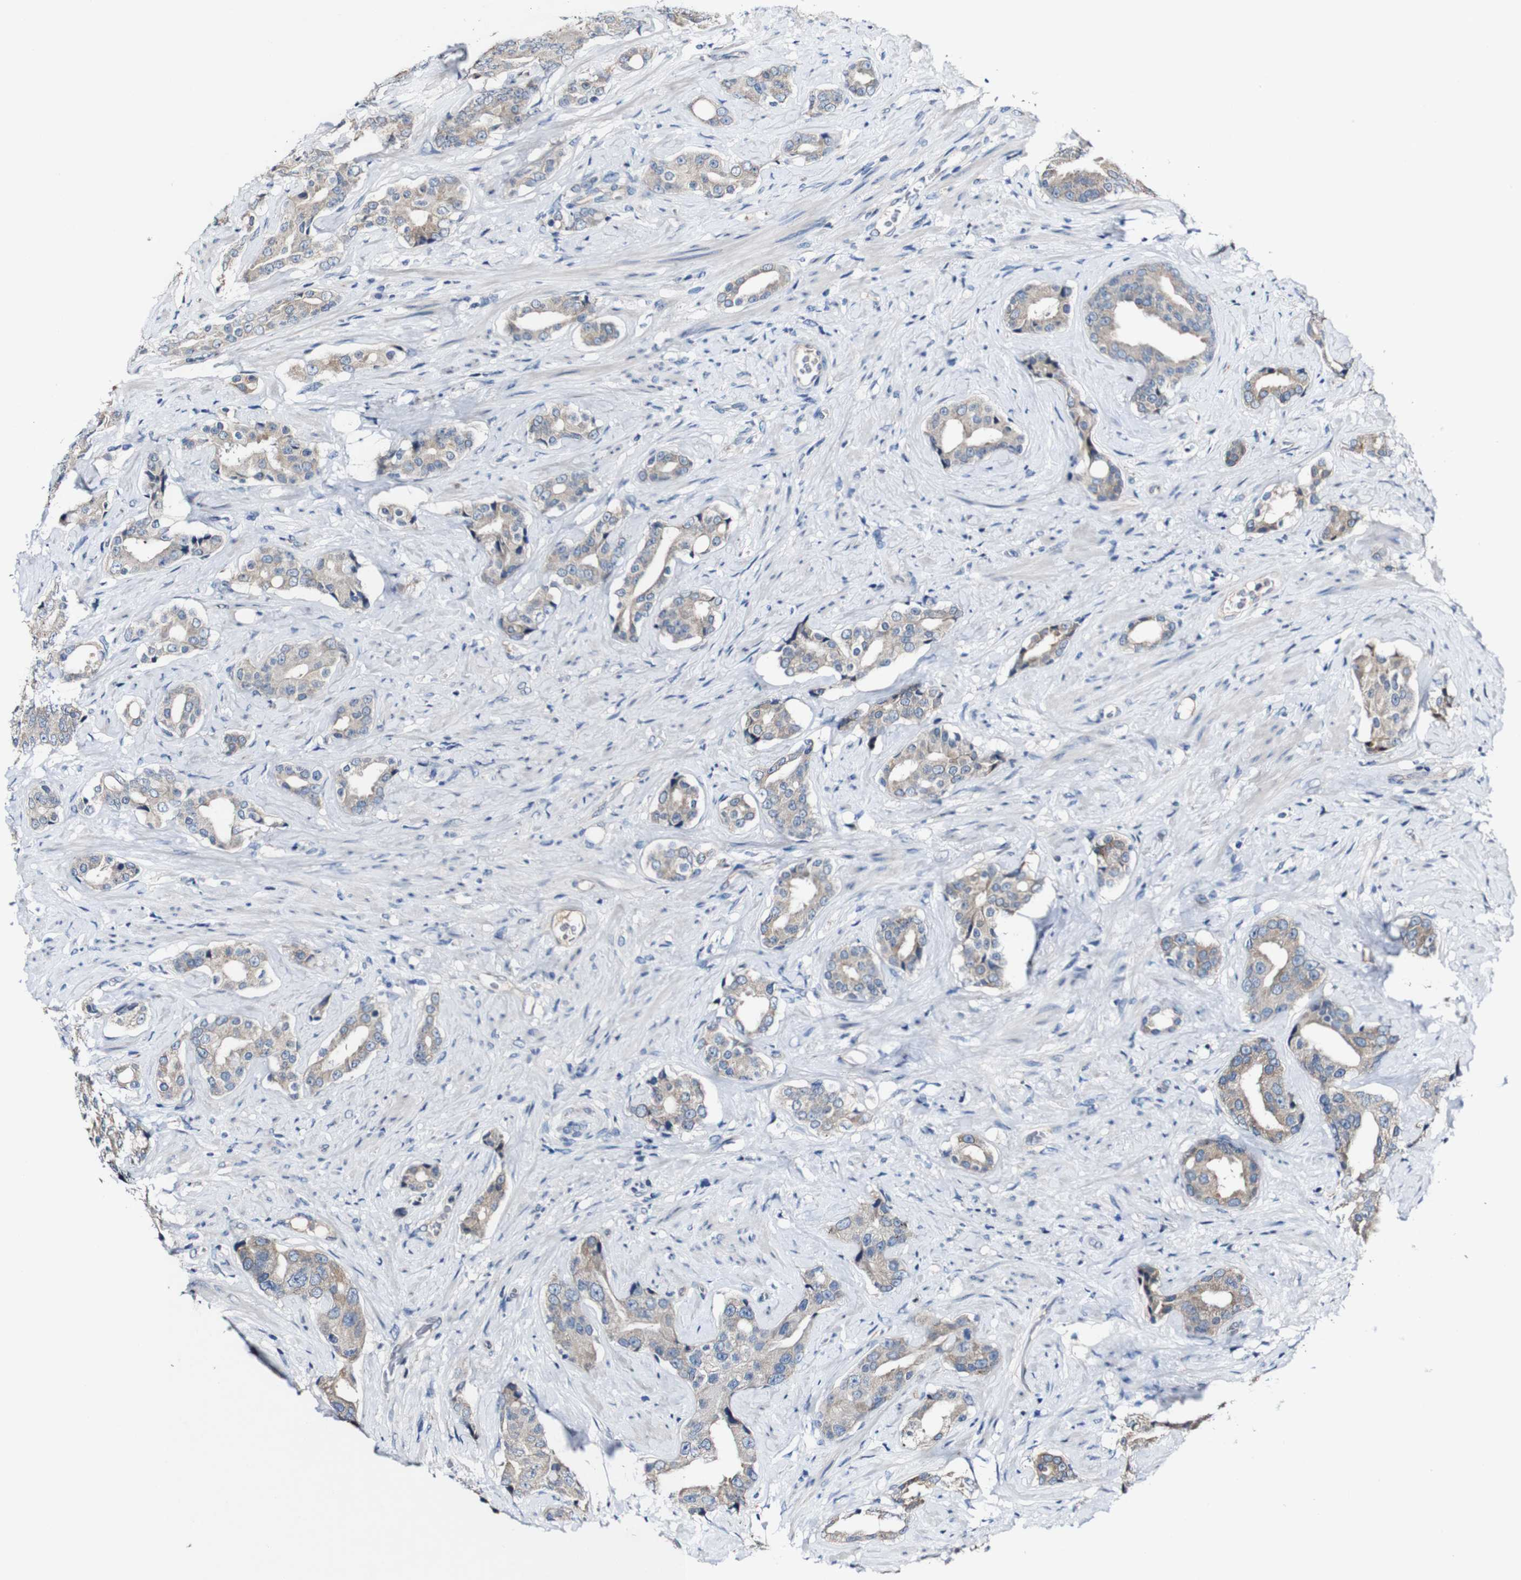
{"staining": {"intensity": "weak", "quantity": ">75%", "location": "cytoplasmic/membranous"}, "tissue": "prostate cancer", "cell_type": "Tumor cells", "image_type": "cancer", "snomed": [{"axis": "morphology", "description": "Adenocarcinoma, High grade"}, {"axis": "topography", "description": "Prostate"}], "caption": "Immunohistochemistry (IHC) of human prostate cancer demonstrates low levels of weak cytoplasmic/membranous positivity in approximately >75% of tumor cells.", "gene": "GRAMD1A", "patient": {"sex": "male", "age": 71}}